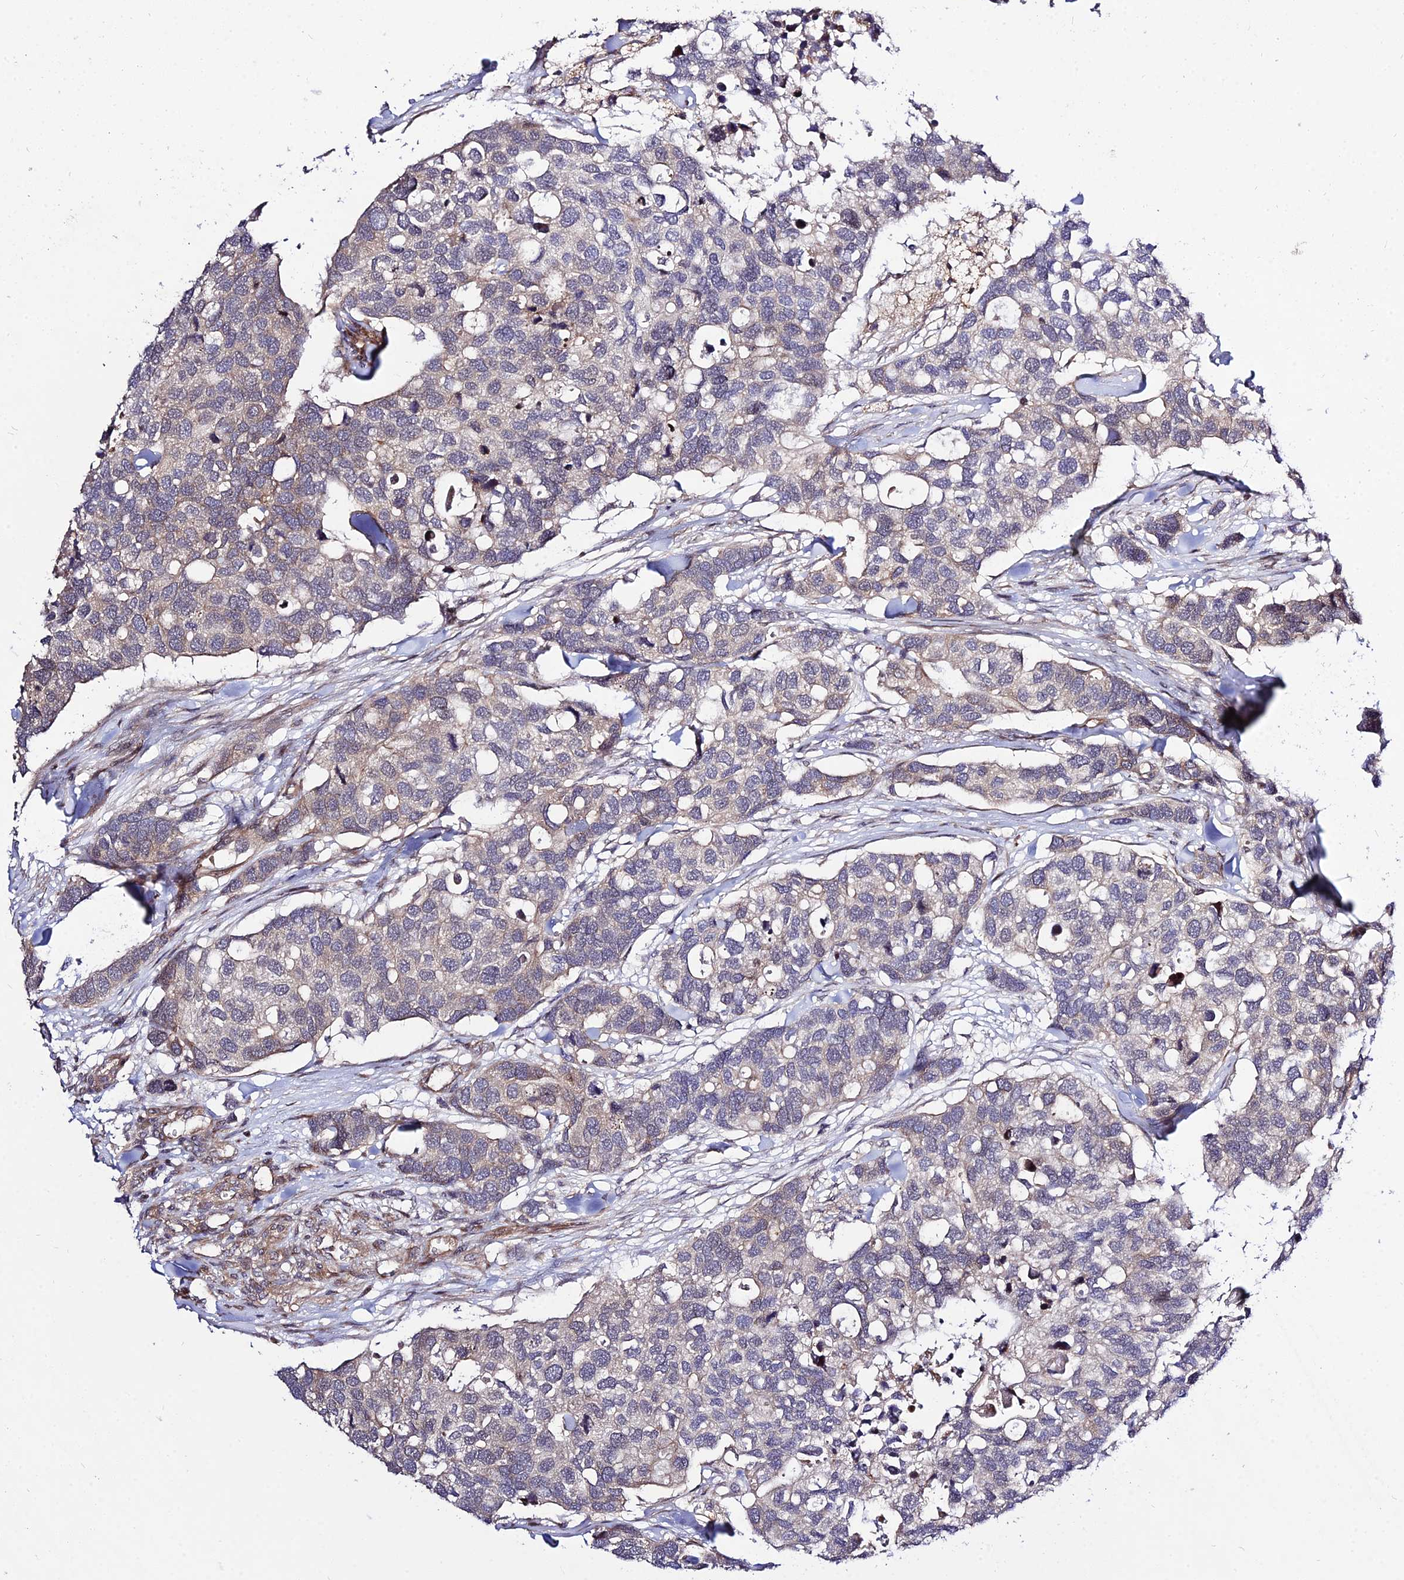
{"staining": {"intensity": "weak", "quantity": "25%-75%", "location": "cytoplasmic/membranous"}, "tissue": "breast cancer", "cell_type": "Tumor cells", "image_type": "cancer", "snomed": [{"axis": "morphology", "description": "Duct carcinoma"}, {"axis": "topography", "description": "Breast"}], "caption": "Breast cancer was stained to show a protein in brown. There is low levels of weak cytoplasmic/membranous staining in approximately 25%-75% of tumor cells.", "gene": "SMG6", "patient": {"sex": "female", "age": 83}}